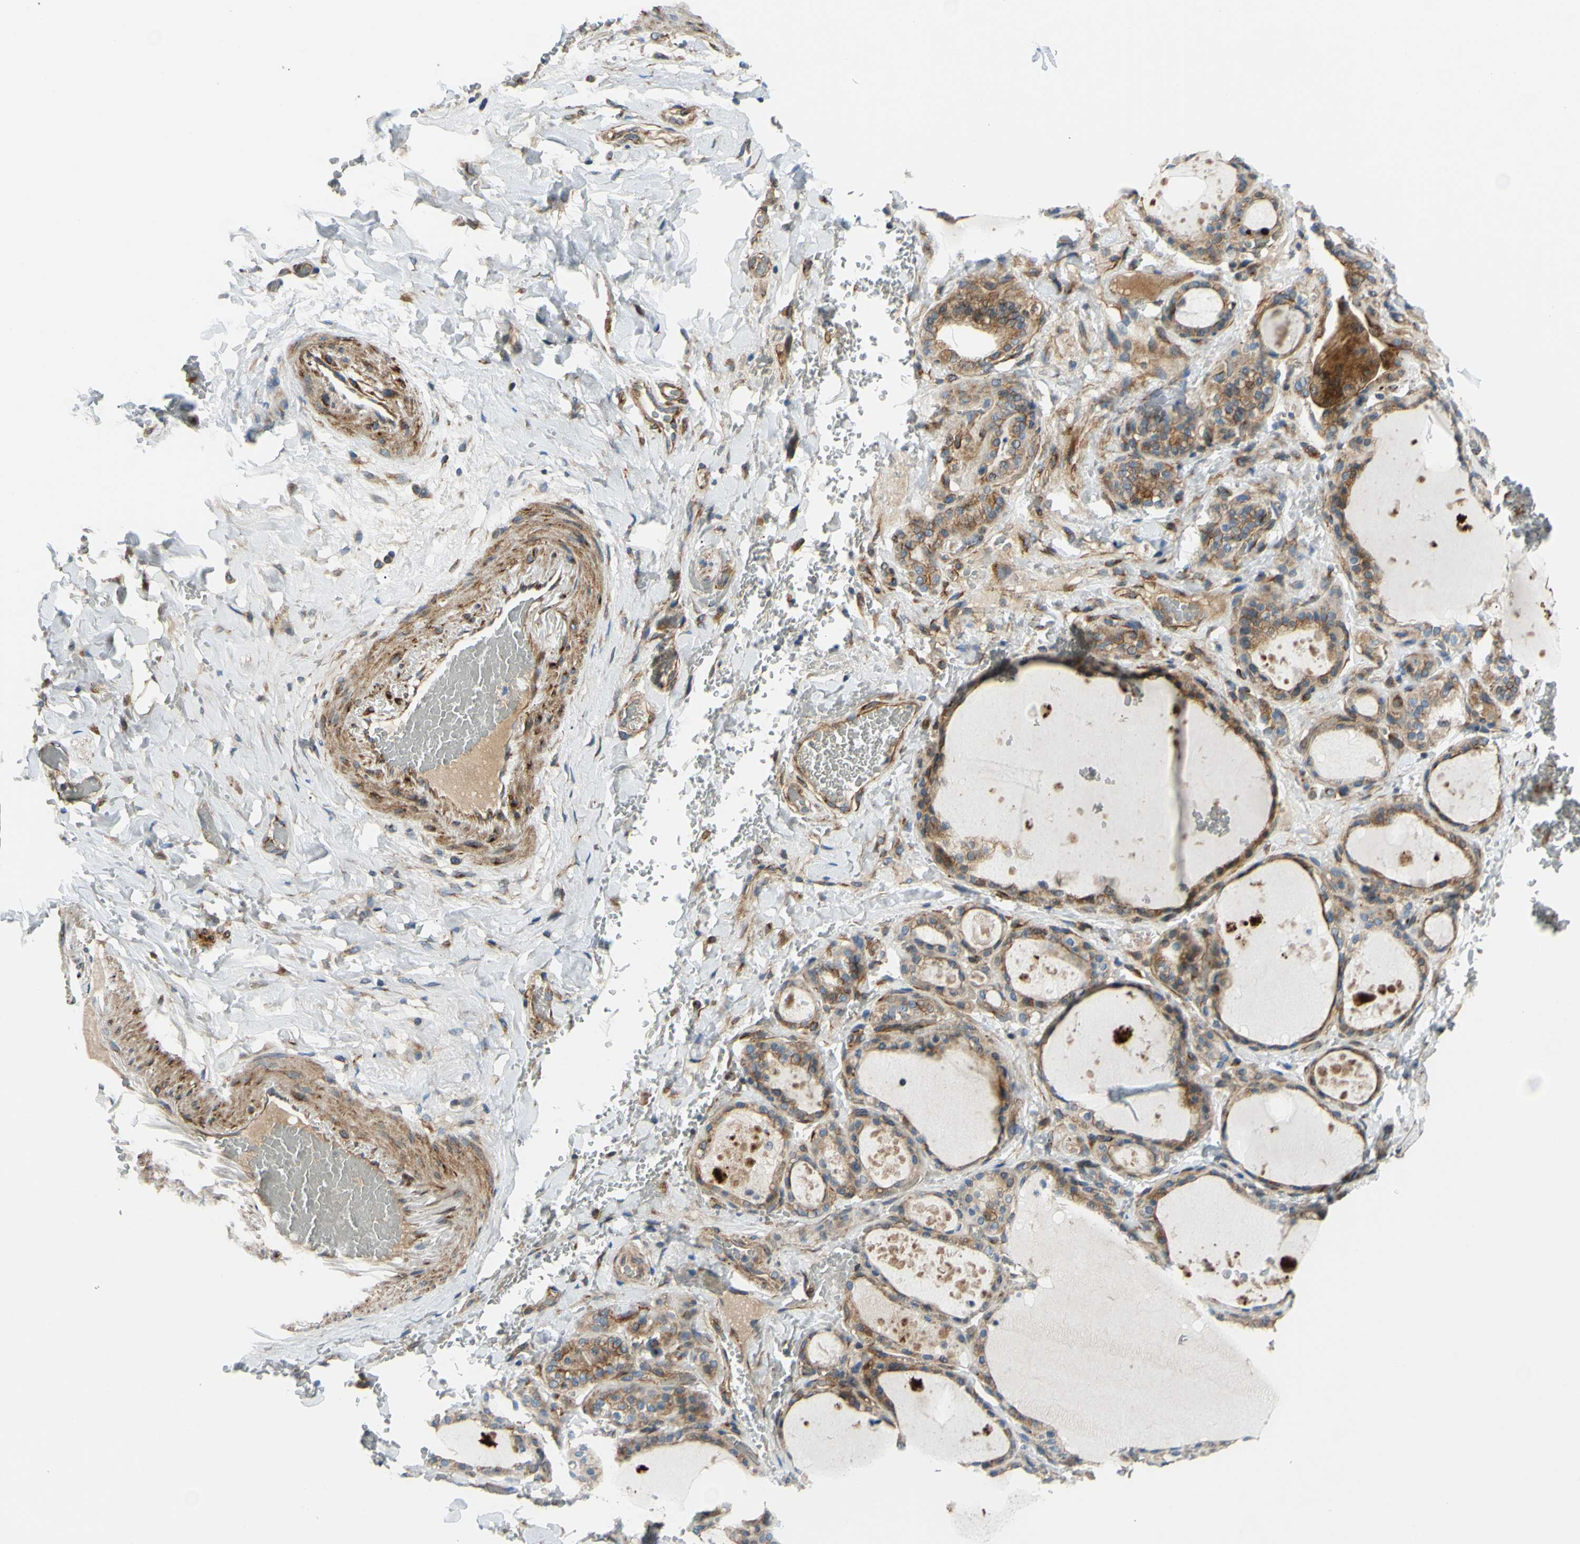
{"staining": {"intensity": "moderate", "quantity": ">75%", "location": "cytoplasmic/membranous"}, "tissue": "thyroid gland", "cell_type": "Glandular cells", "image_type": "normal", "snomed": [{"axis": "morphology", "description": "Normal tissue, NOS"}, {"axis": "topography", "description": "Thyroid gland"}], "caption": "Protein analysis of normal thyroid gland demonstrates moderate cytoplasmic/membranous expression in approximately >75% of glandular cells. (DAB (3,3'-diaminobenzidine) IHC with brightfield microscopy, high magnification).", "gene": "ARHGAP1", "patient": {"sex": "male", "age": 61}}